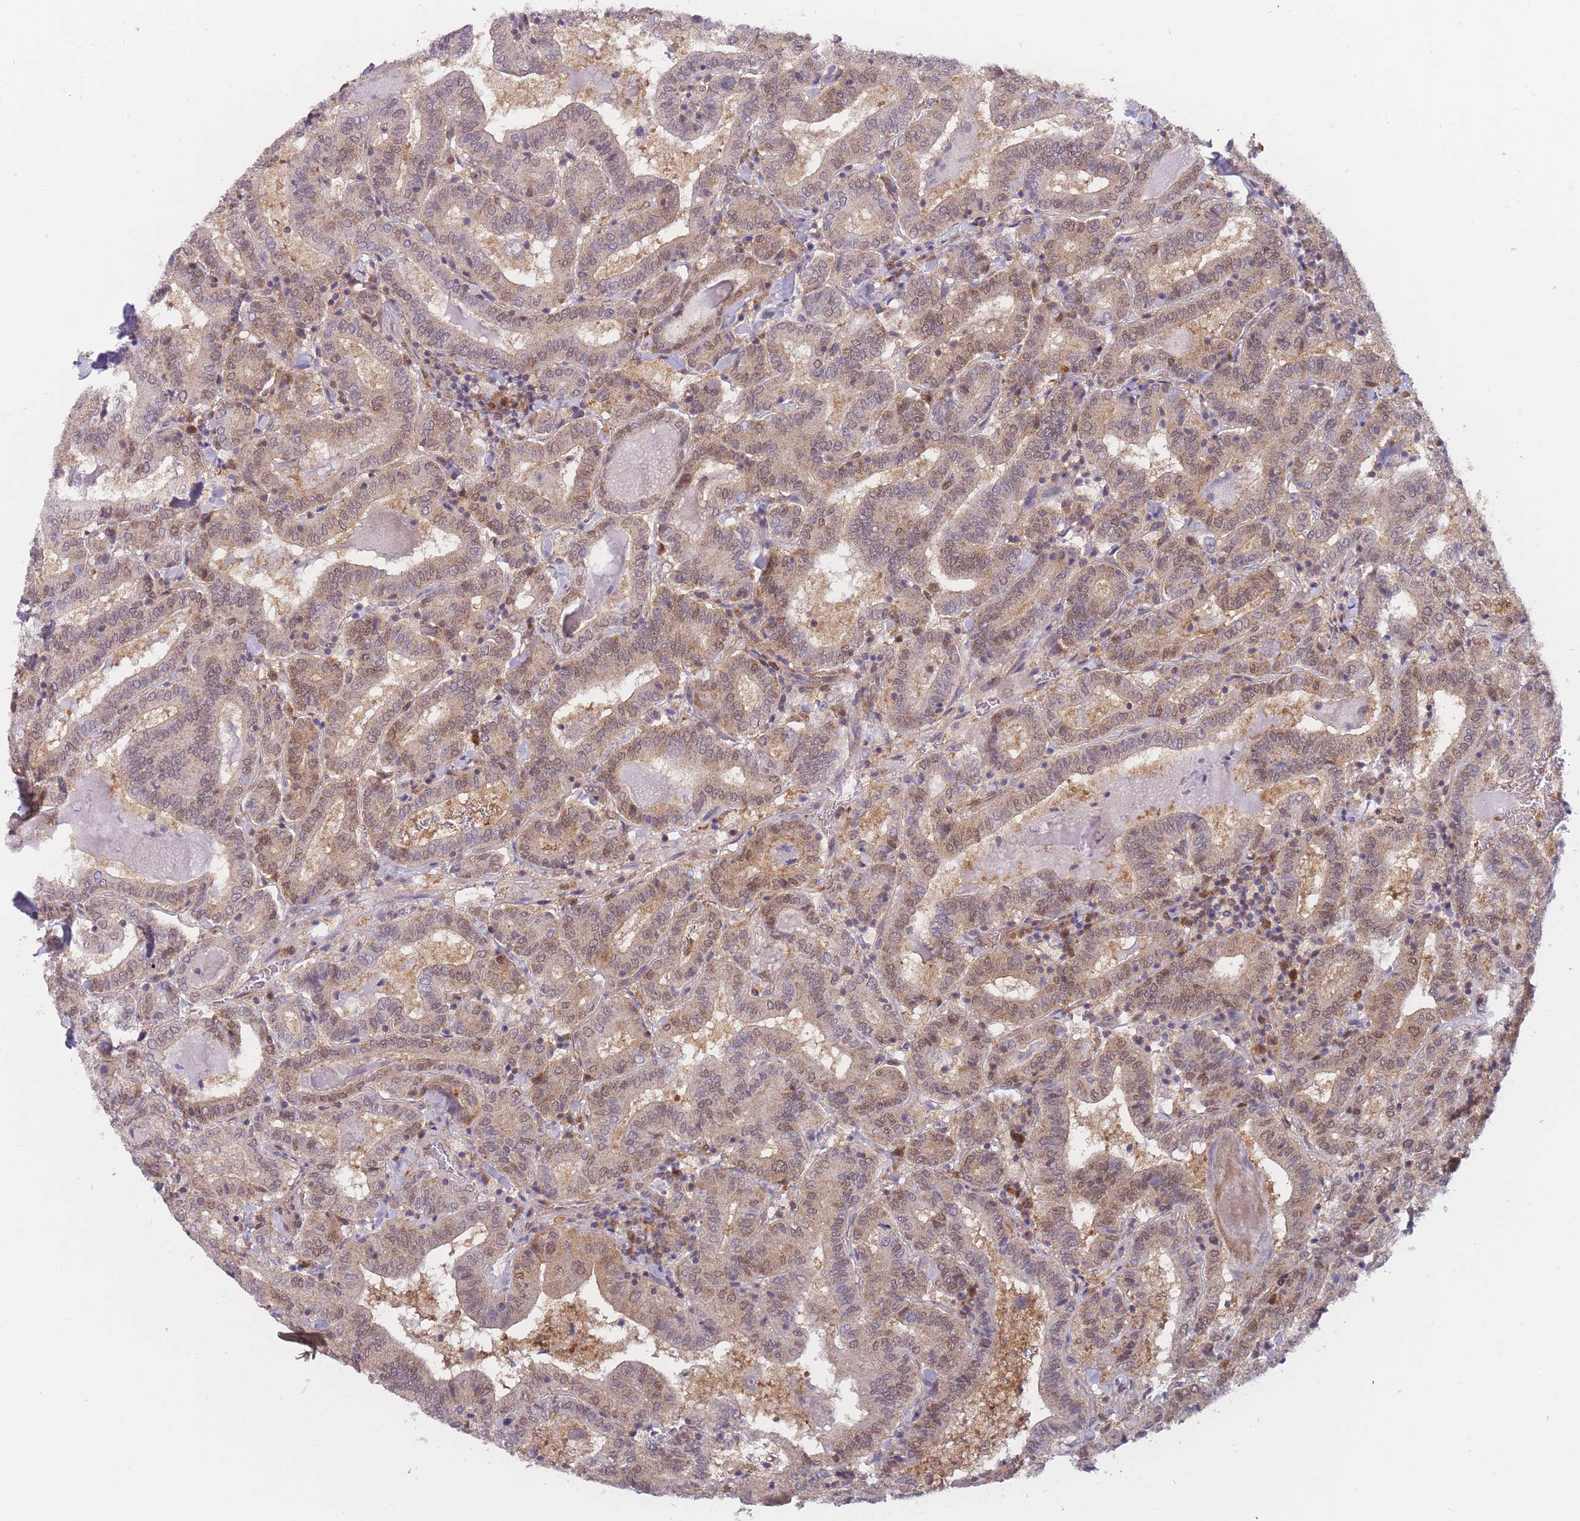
{"staining": {"intensity": "weak", "quantity": ">75%", "location": "cytoplasmic/membranous,nuclear"}, "tissue": "thyroid cancer", "cell_type": "Tumor cells", "image_type": "cancer", "snomed": [{"axis": "morphology", "description": "Papillary adenocarcinoma, NOS"}, {"axis": "topography", "description": "Thyroid gland"}], "caption": "This histopathology image displays papillary adenocarcinoma (thyroid) stained with IHC to label a protein in brown. The cytoplasmic/membranous and nuclear of tumor cells show weak positivity for the protein. Nuclei are counter-stained blue.", "gene": "MRI1", "patient": {"sex": "female", "age": 72}}